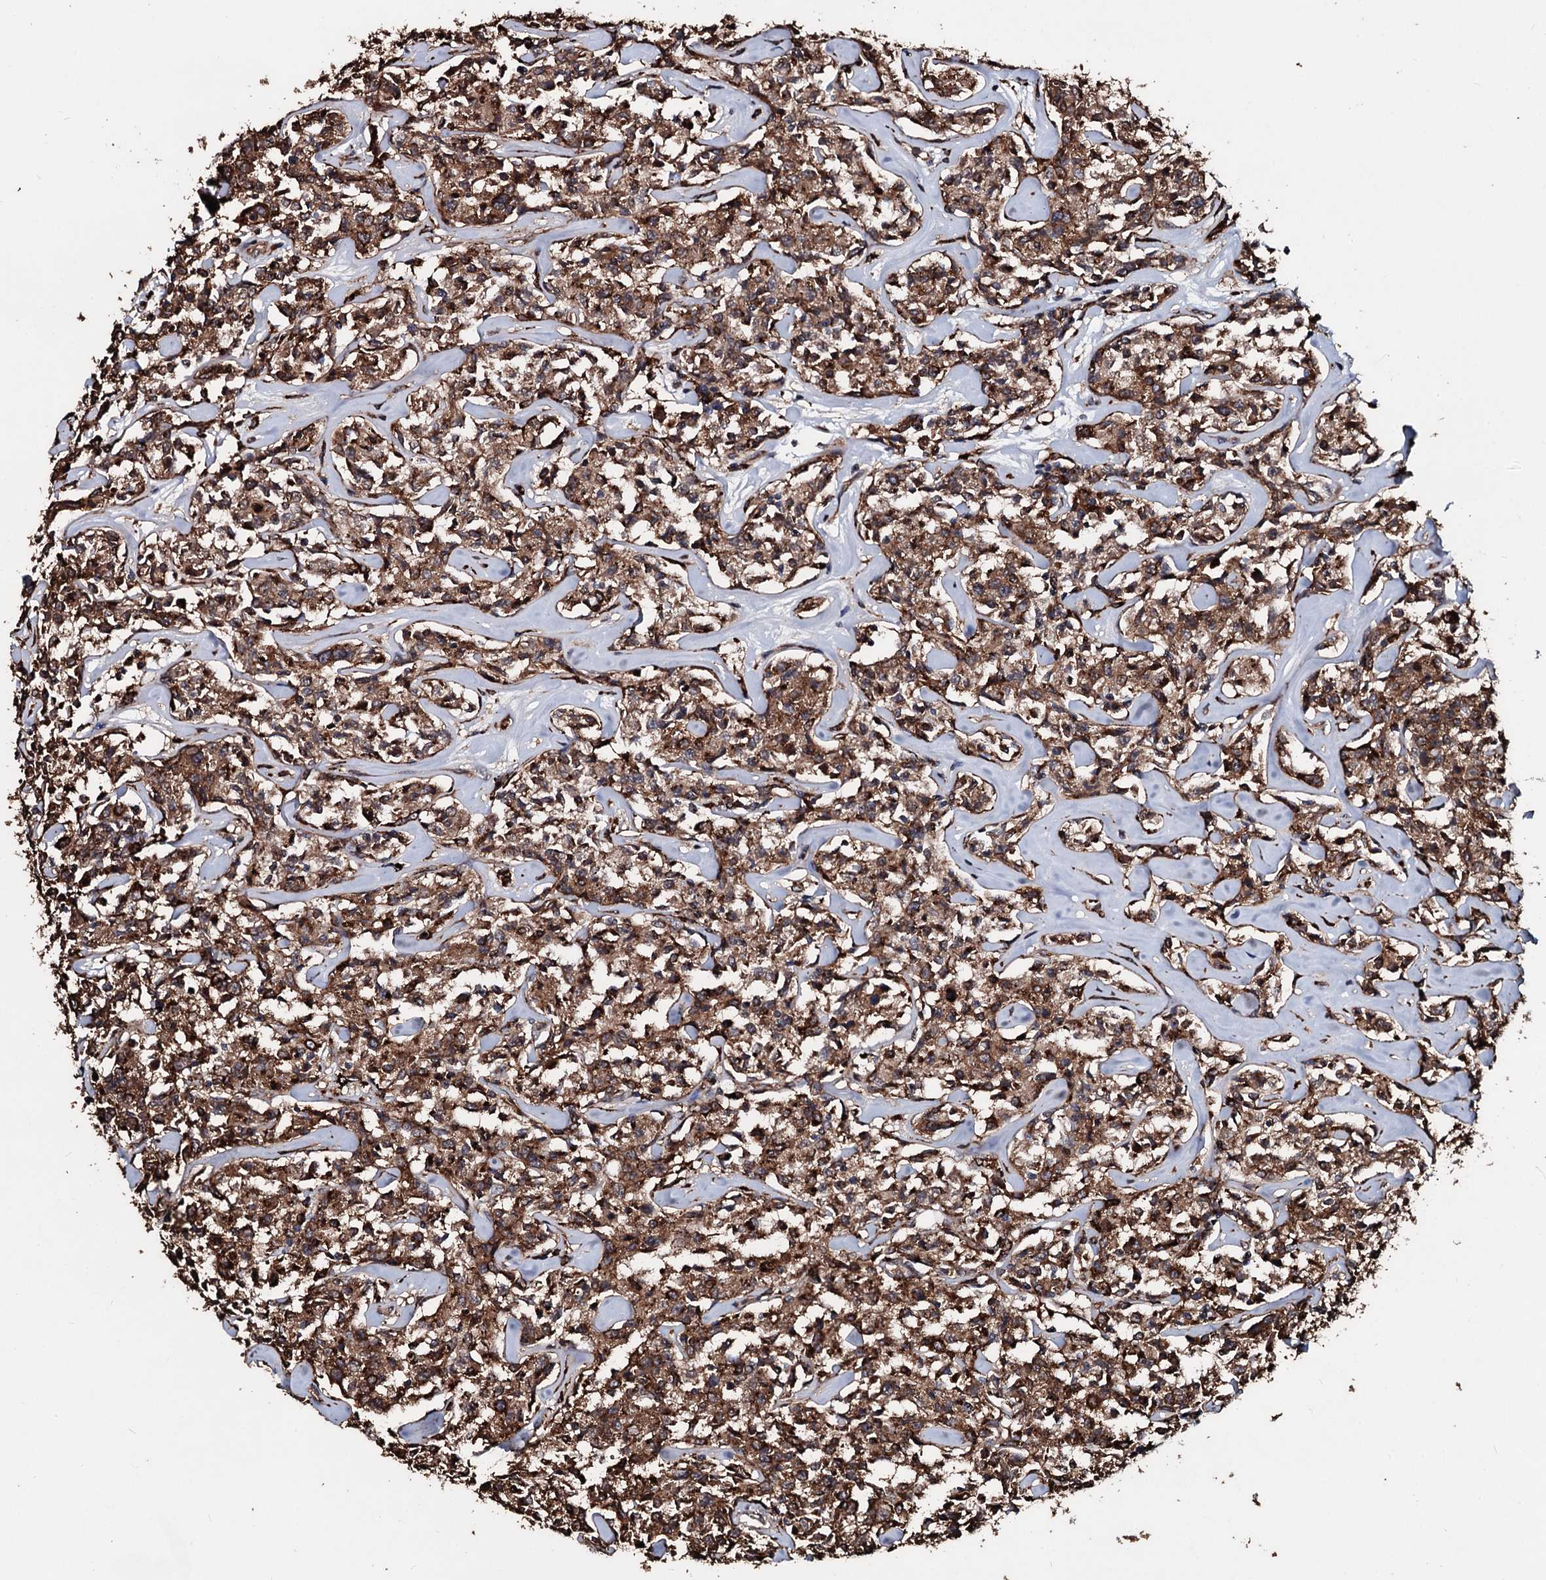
{"staining": {"intensity": "moderate", "quantity": ">75%", "location": "cytoplasmic/membranous,nuclear"}, "tissue": "lymphoma", "cell_type": "Tumor cells", "image_type": "cancer", "snomed": [{"axis": "morphology", "description": "Malignant lymphoma, non-Hodgkin's type, Low grade"}, {"axis": "topography", "description": "Small intestine"}], "caption": "Low-grade malignant lymphoma, non-Hodgkin's type was stained to show a protein in brown. There is medium levels of moderate cytoplasmic/membranous and nuclear expression in about >75% of tumor cells.", "gene": "TPGS2", "patient": {"sex": "female", "age": 59}}